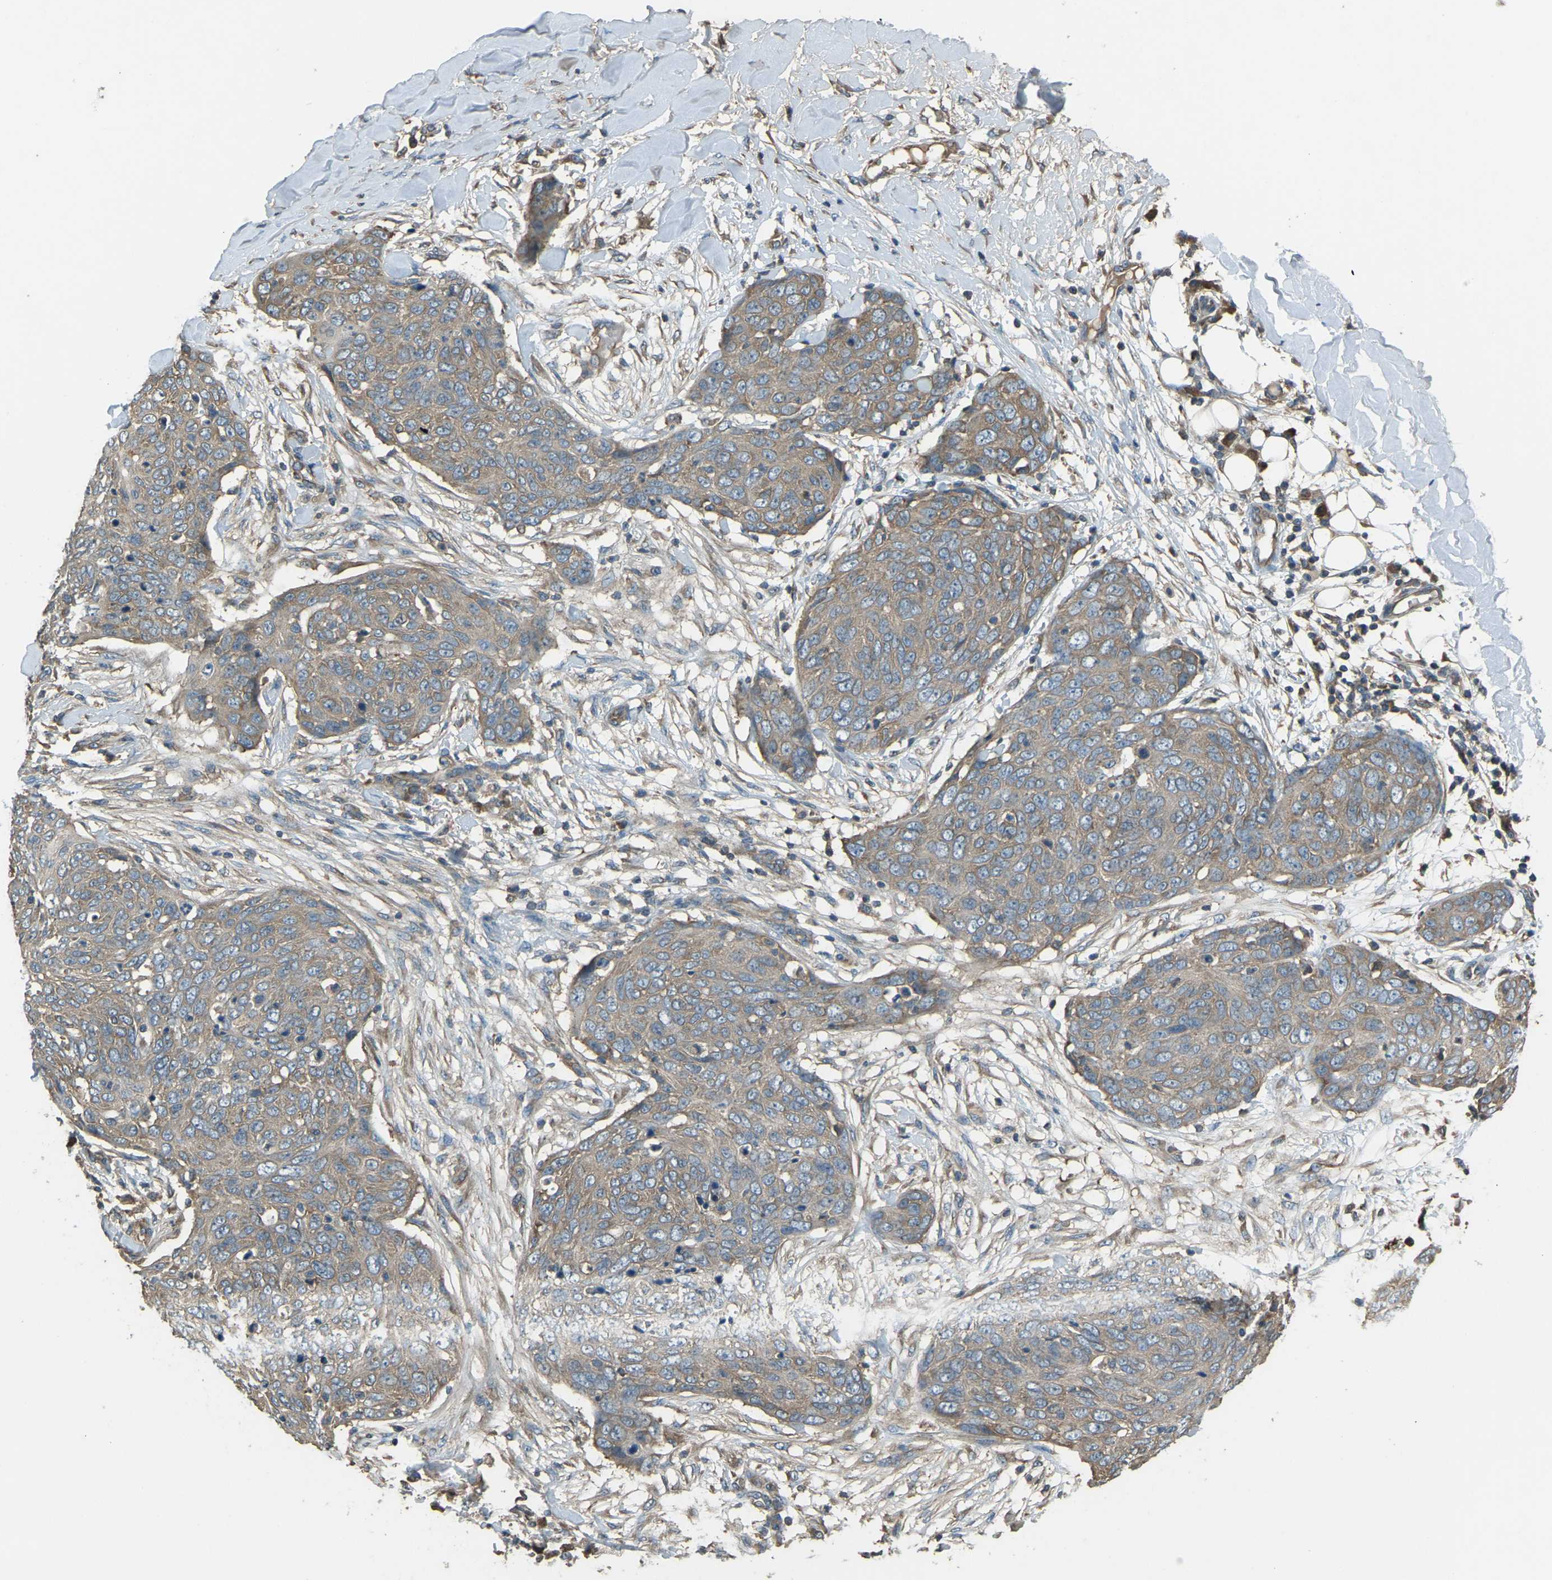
{"staining": {"intensity": "moderate", "quantity": ">75%", "location": "cytoplasmic/membranous"}, "tissue": "skin cancer", "cell_type": "Tumor cells", "image_type": "cancer", "snomed": [{"axis": "morphology", "description": "Squamous cell carcinoma in situ, NOS"}, {"axis": "morphology", "description": "Squamous cell carcinoma, NOS"}, {"axis": "topography", "description": "Skin"}], "caption": "Skin squamous cell carcinoma was stained to show a protein in brown. There is medium levels of moderate cytoplasmic/membranous expression in about >75% of tumor cells. The protein is stained brown, and the nuclei are stained in blue (DAB IHC with brightfield microscopy, high magnification).", "gene": "AIMP1", "patient": {"sex": "male", "age": 93}}